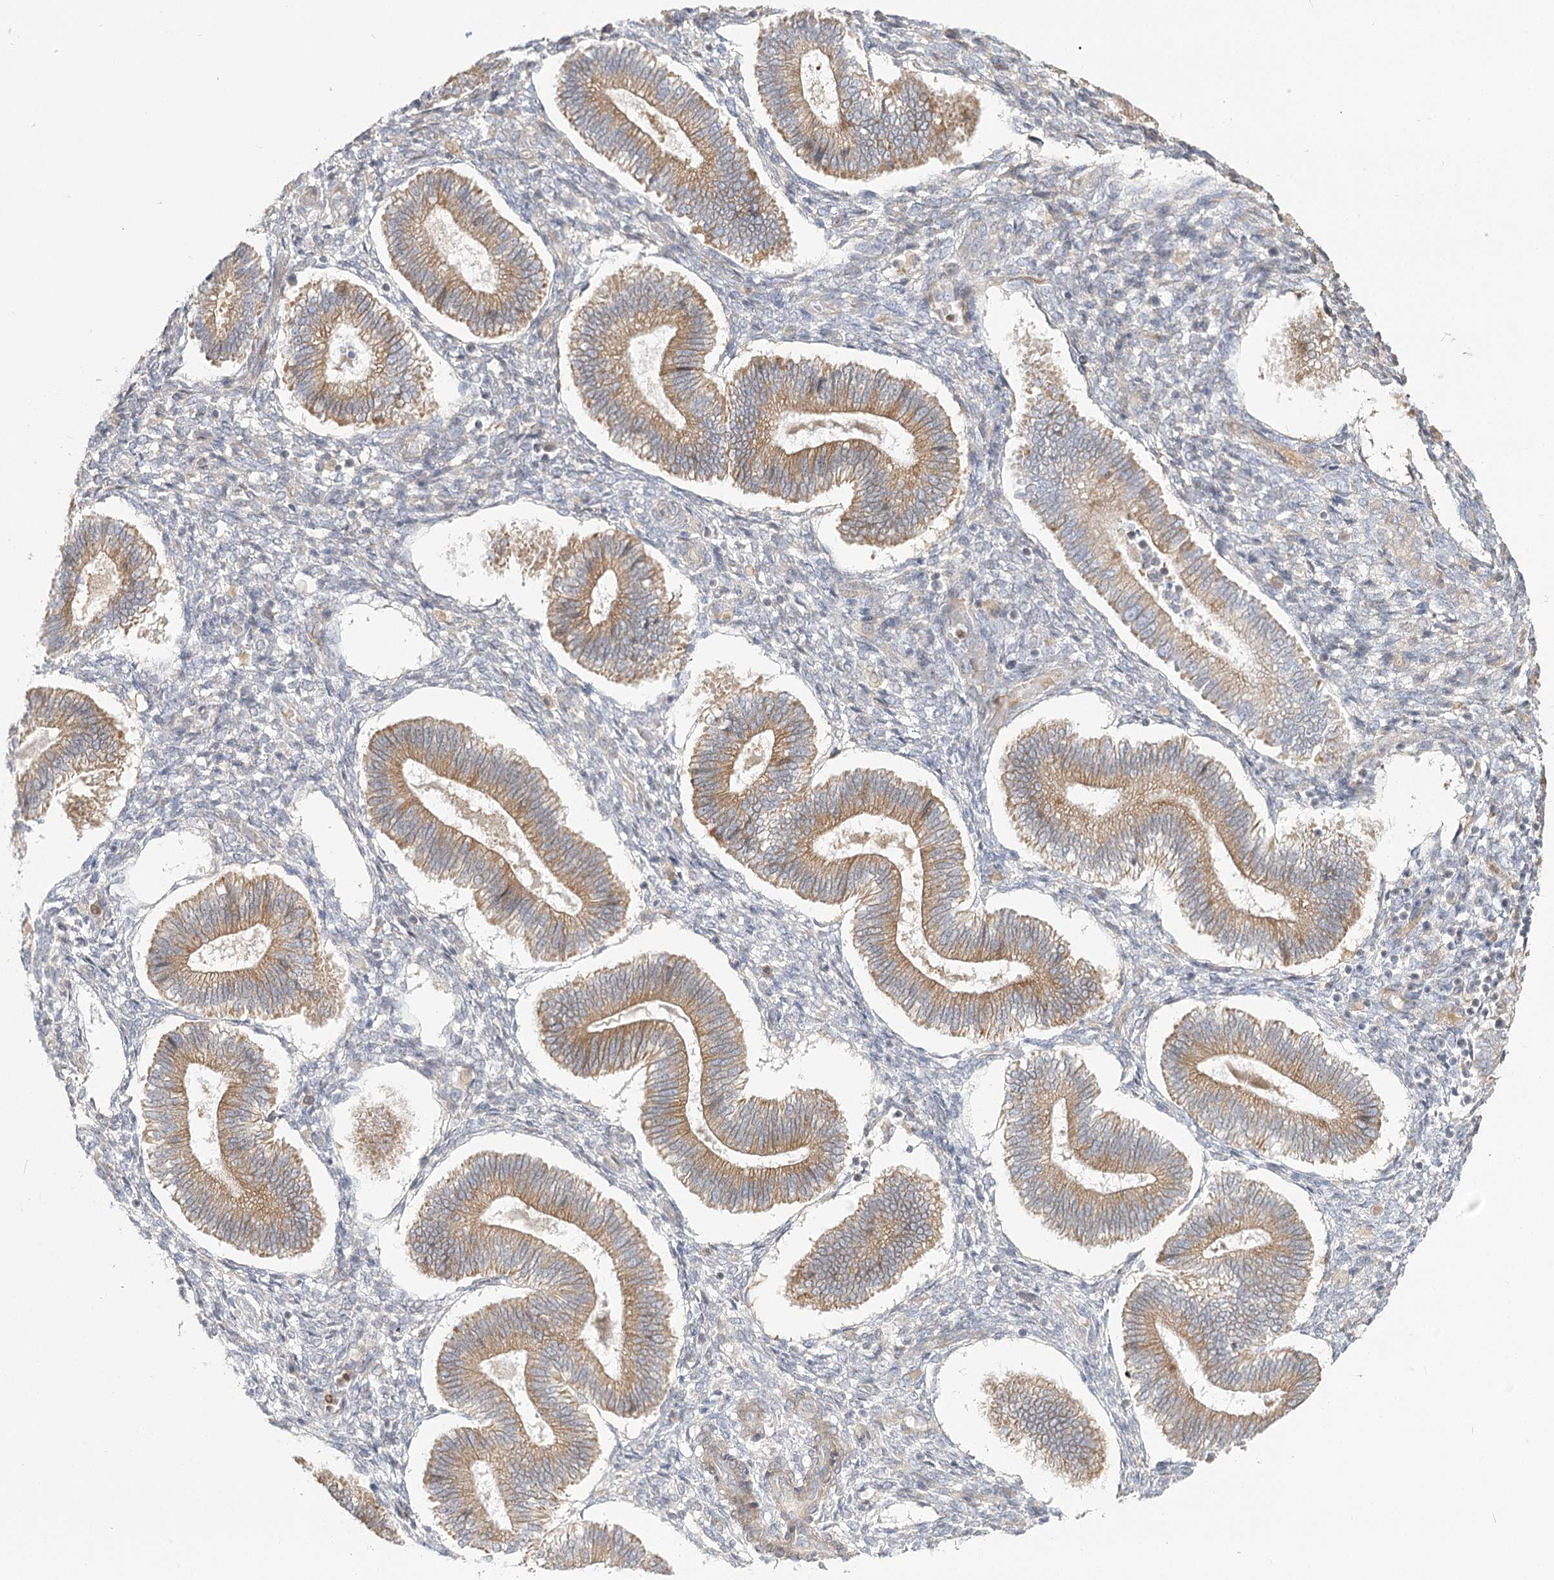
{"staining": {"intensity": "negative", "quantity": "none", "location": "none"}, "tissue": "endometrium", "cell_type": "Cells in endometrial stroma", "image_type": "normal", "snomed": [{"axis": "morphology", "description": "Normal tissue, NOS"}, {"axis": "topography", "description": "Endometrium"}], "caption": "Endometrium stained for a protein using immunohistochemistry exhibits no expression cells in endometrial stroma.", "gene": "MTMR3", "patient": {"sex": "female", "age": 25}}